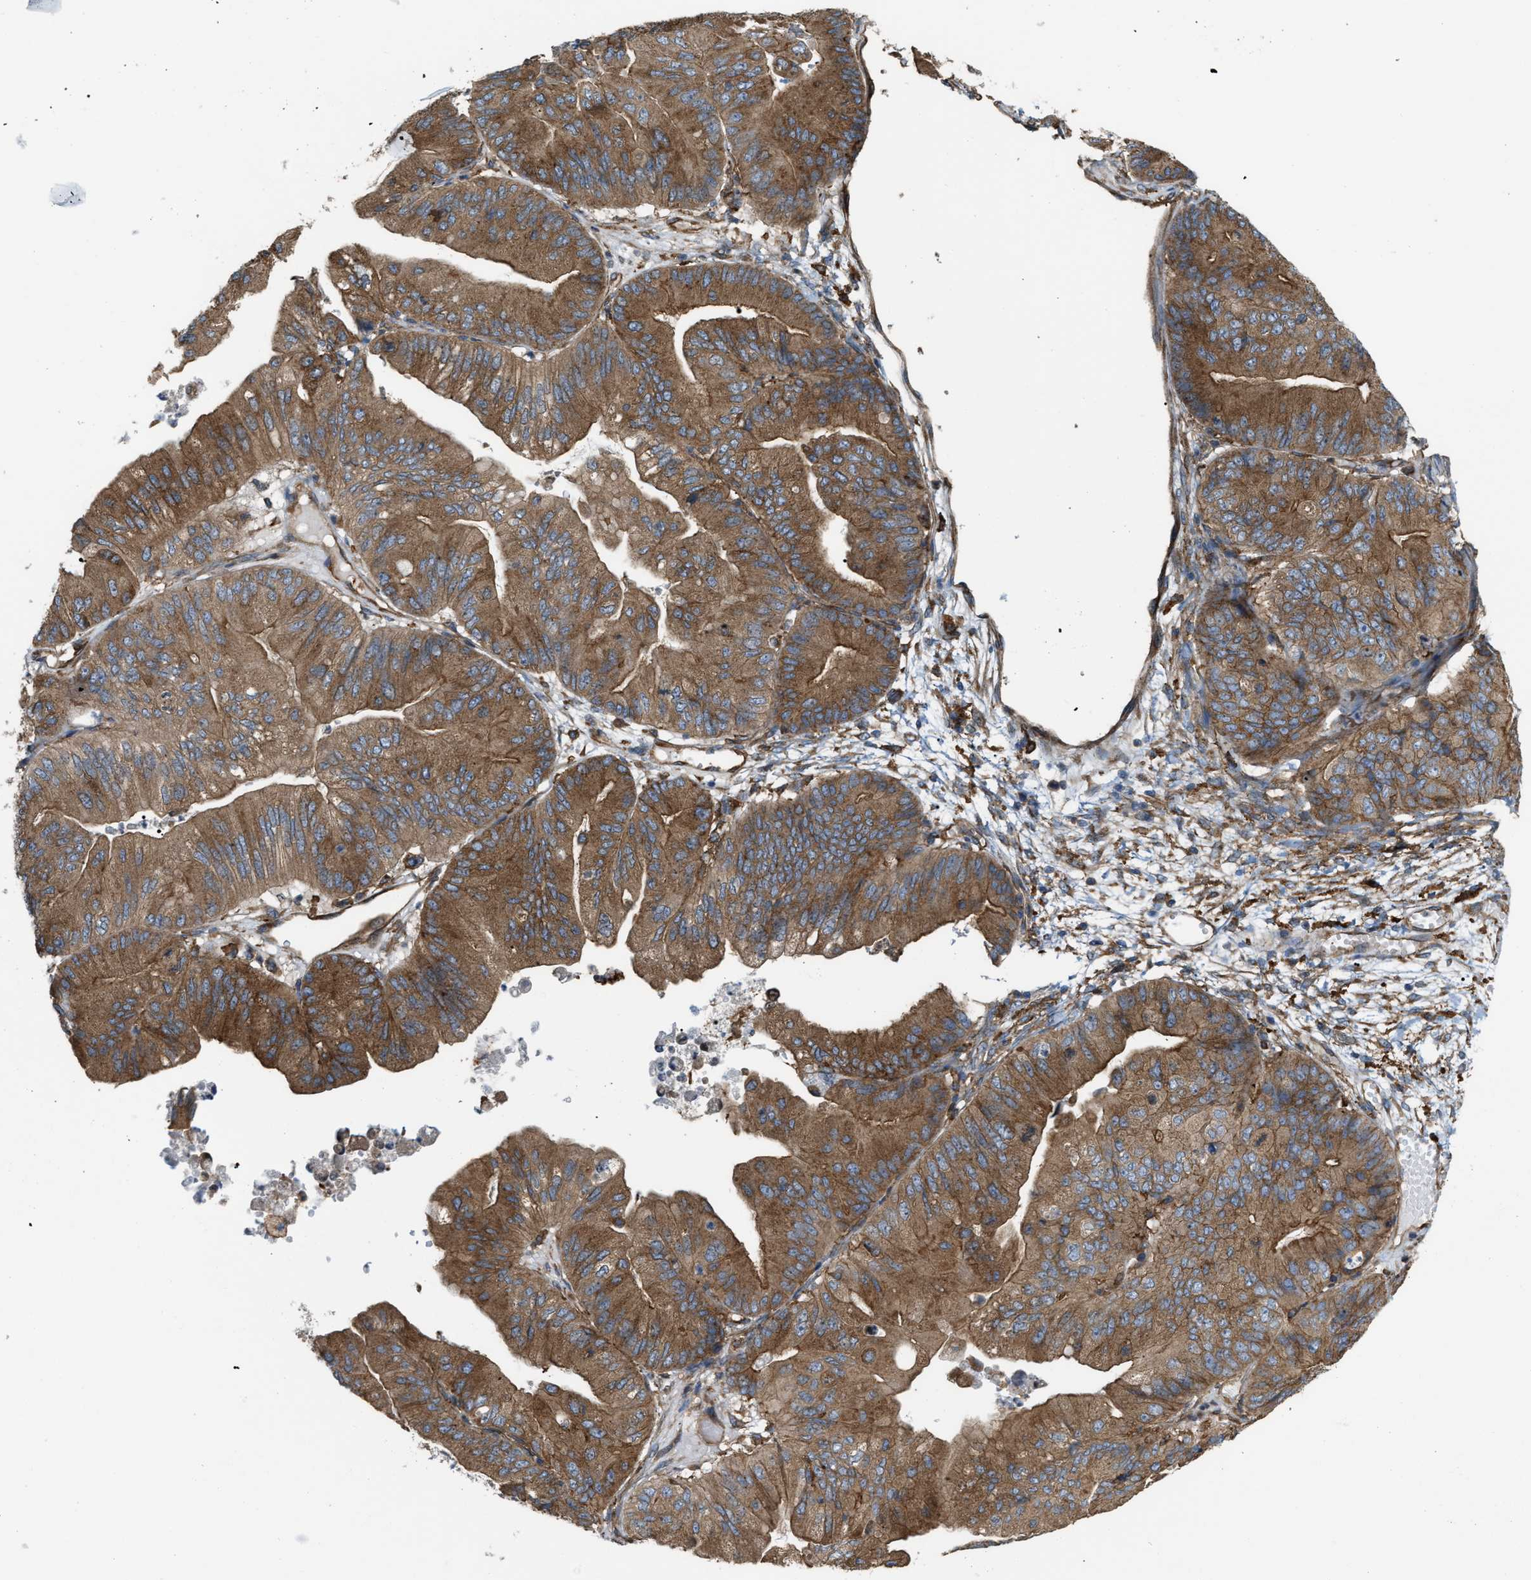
{"staining": {"intensity": "strong", "quantity": ">75%", "location": "cytoplasmic/membranous"}, "tissue": "ovarian cancer", "cell_type": "Tumor cells", "image_type": "cancer", "snomed": [{"axis": "morphology", "description": "Cystadenocarcinoma, mucinous, NOS"}, {"axis": "topography", "description": "Ovary"}], "caption": "This micrograph reveals immunohistochemistry staining of human ovarian cancer, with high strong cytoplasmic/membranous staining in approximately >75% of tumor cells.", "gene": "PICALM", "patient": {"sex": "female", "age": 61}}